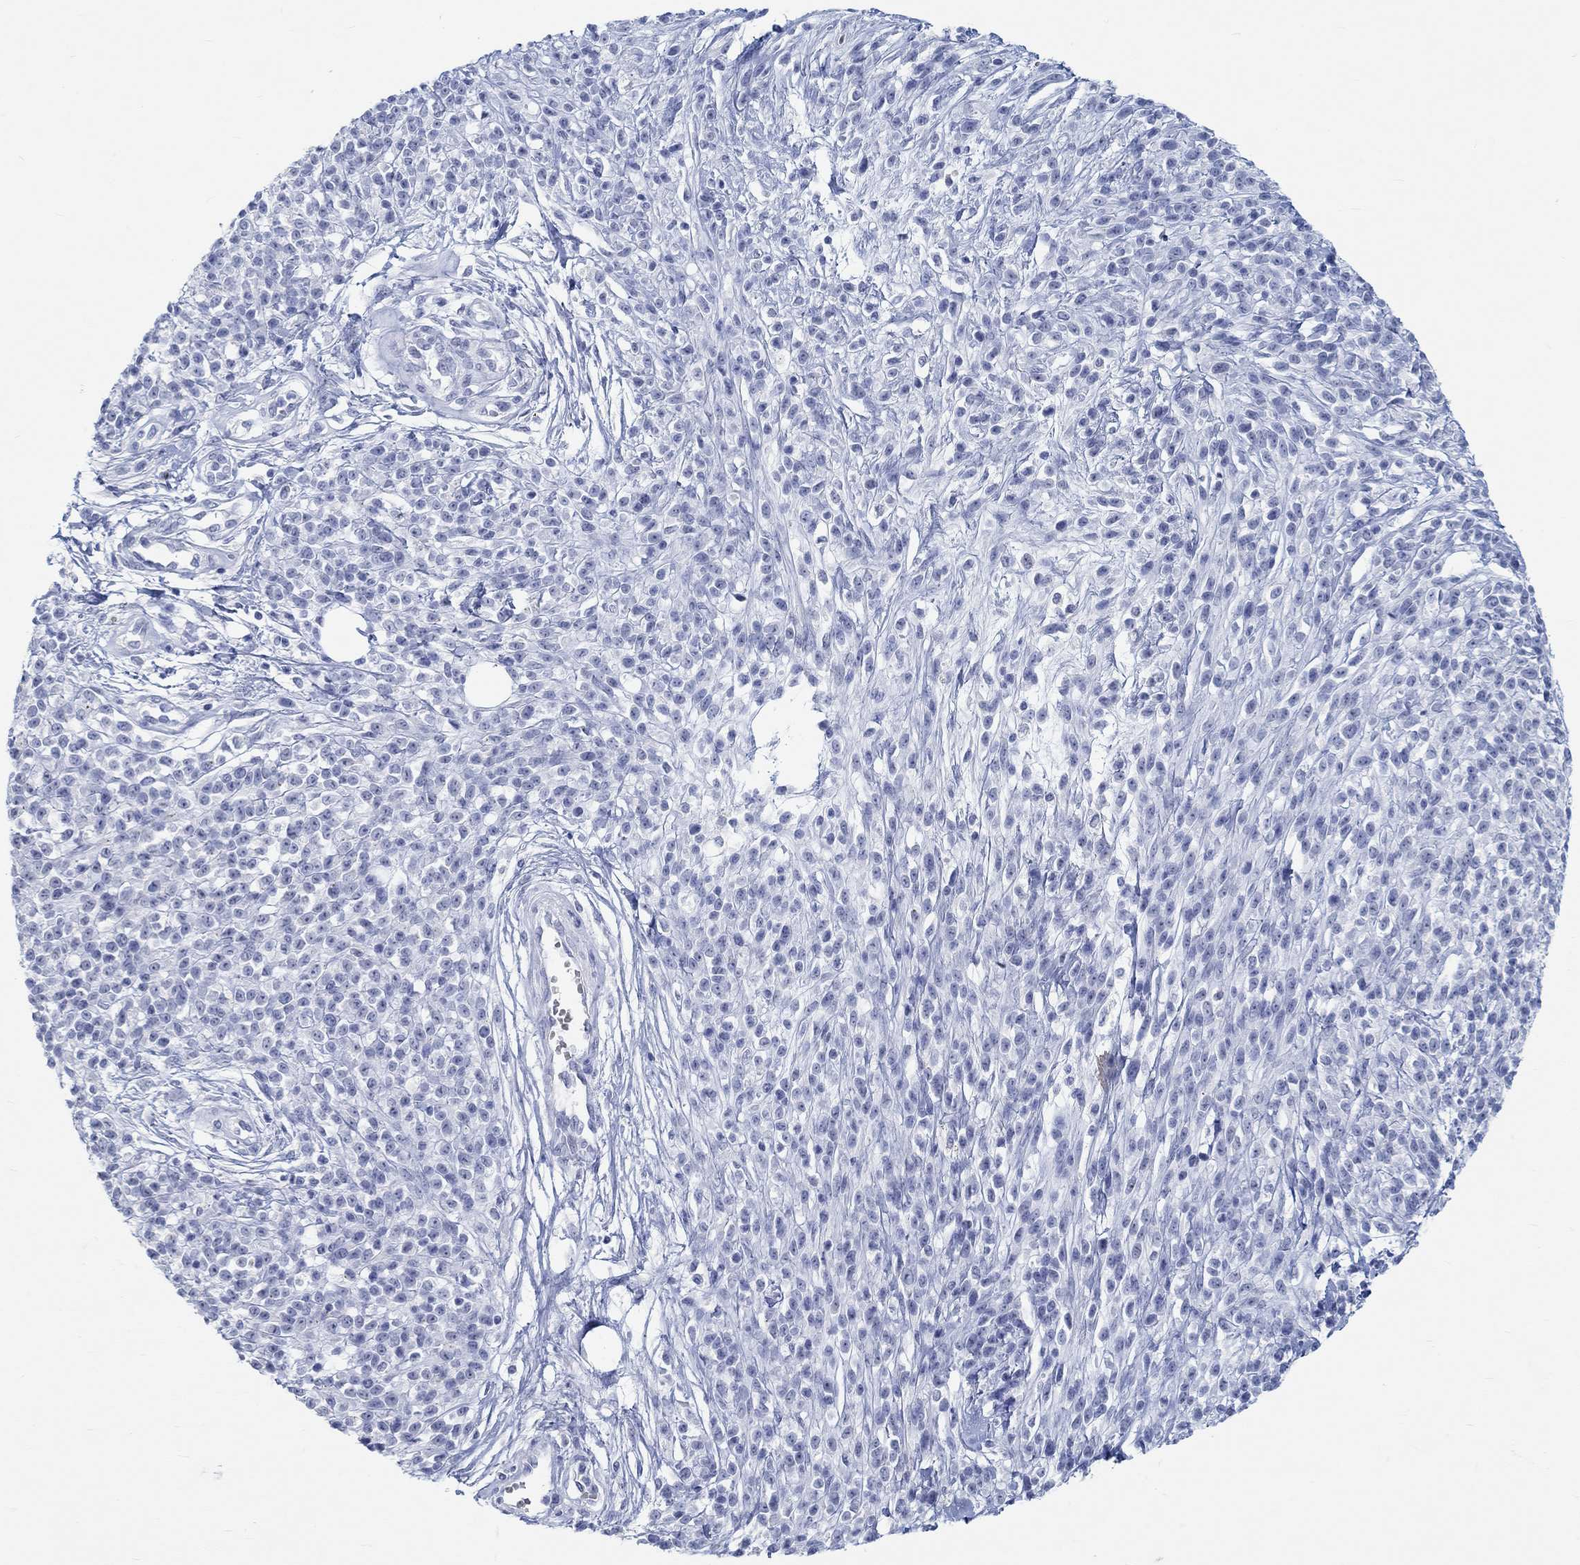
{"staining": {"intensity": "negative", "quantity": "none", "location": "none"}, "tissue": "melanoma", "cell_type": "Tumor cells", "image_type": "cancer", "snomed": [{"axis": "morphology", "description": "Malignant melanoma, NOS"}, {"axis": "topography", "description": "Skin"}, {"axis": "topography", "description": "Skin of trunk"}], "caption": "Immunohistochemical staining of malignant melanoma displays no significant positivity in tumor cells.", "gene": "GRIA3", "patient": {"sex": "male", "age": 74}}